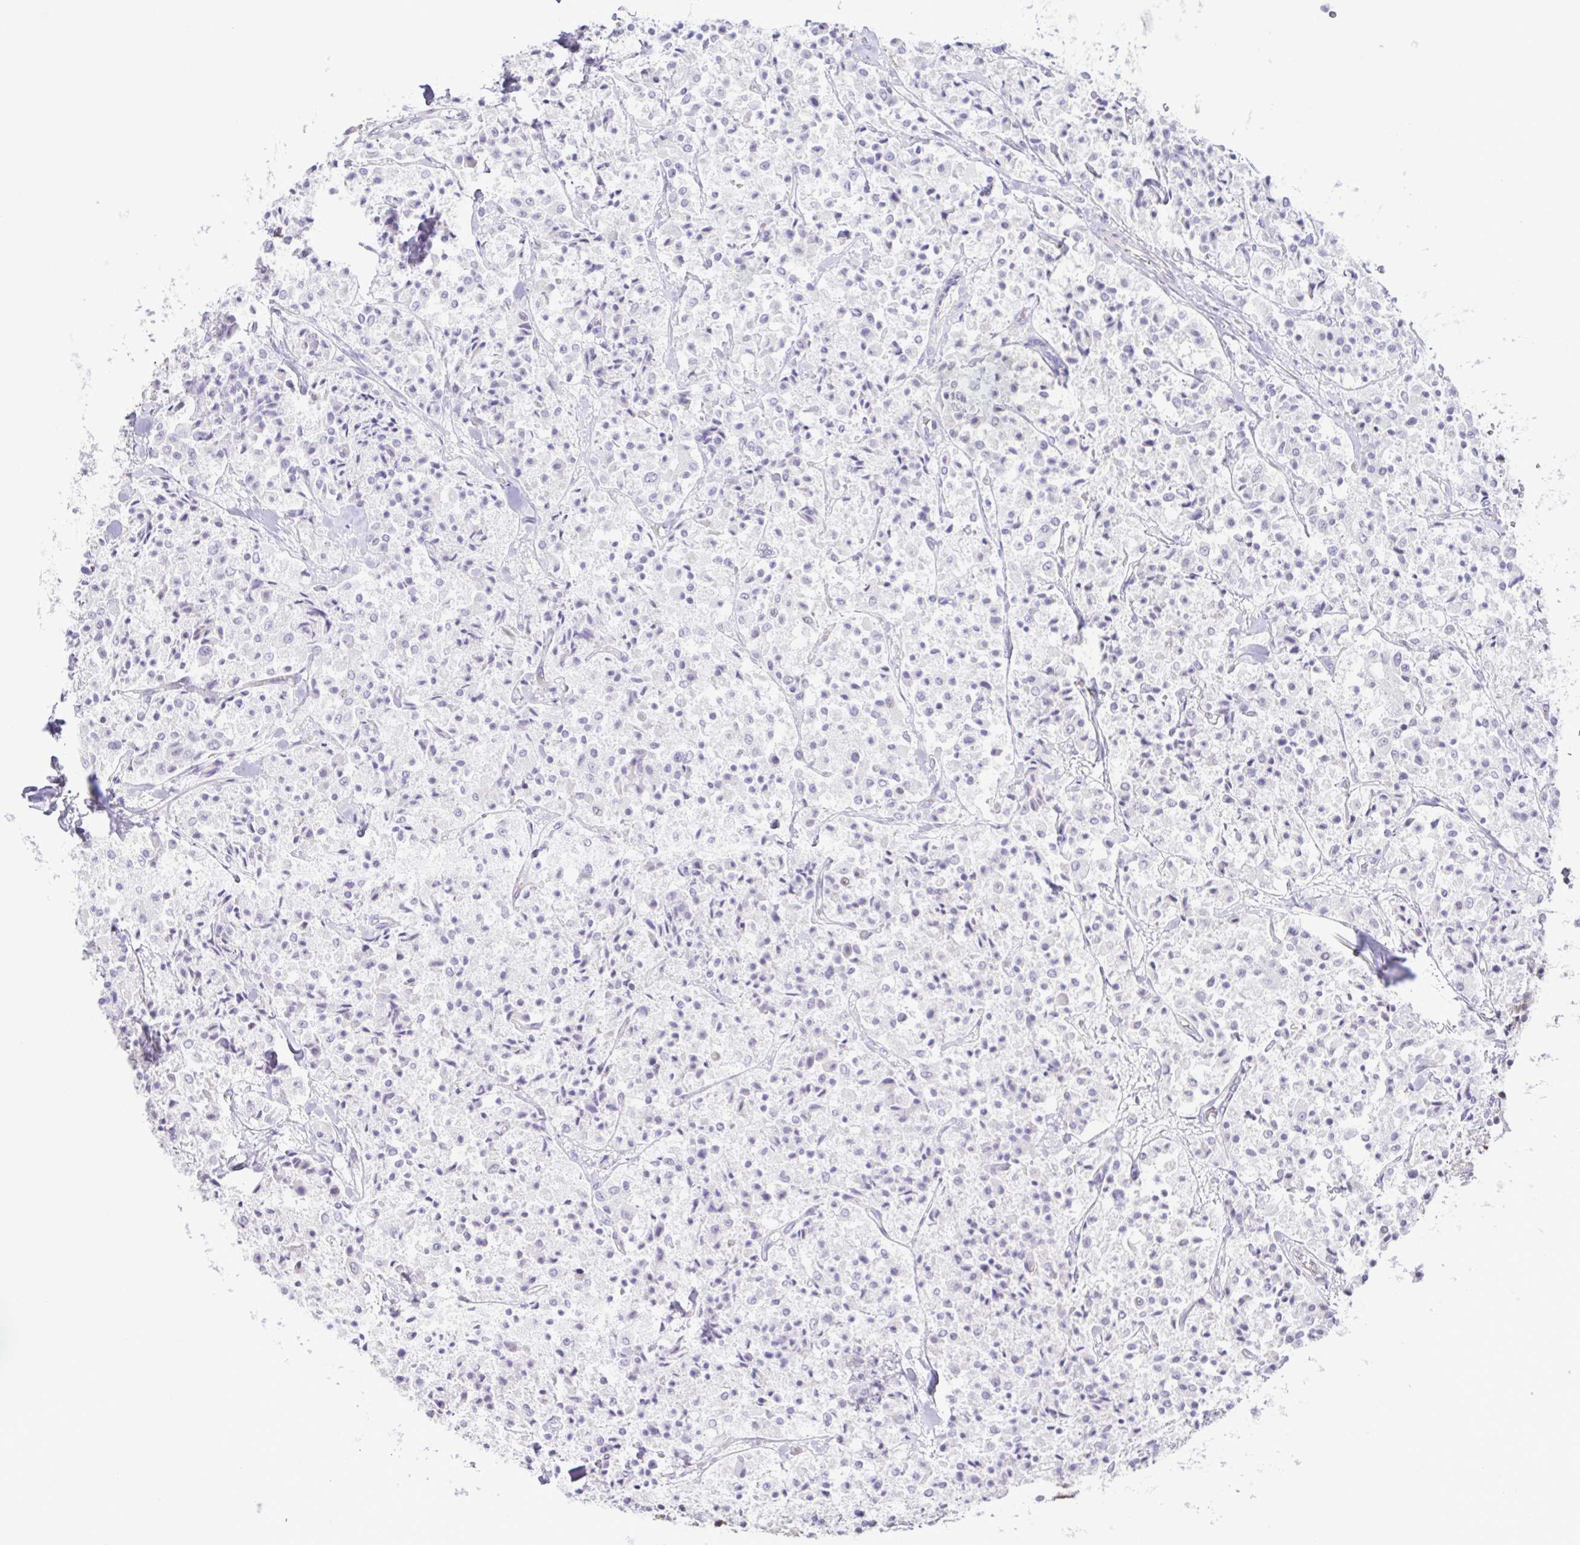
{"staining": {"intensity": "negative", "quantity": "none", "location": "none"}, "tissue": "carcinoid", "cell_type": "Tumor cells", "image_type": "cancer", "snomed": [{"axis": "morphology", "description": "Carcinoid, malignant, NOS"}, {"axis": "topography", "description": "Lung"}], "caption": "Human carcinoid (malignant) stained for a protein using immunohistochemistry demonstrates no positivity in tumor cells.", "gene": "CYP17A1", "patient": {"sex": "male", "age": 71}}